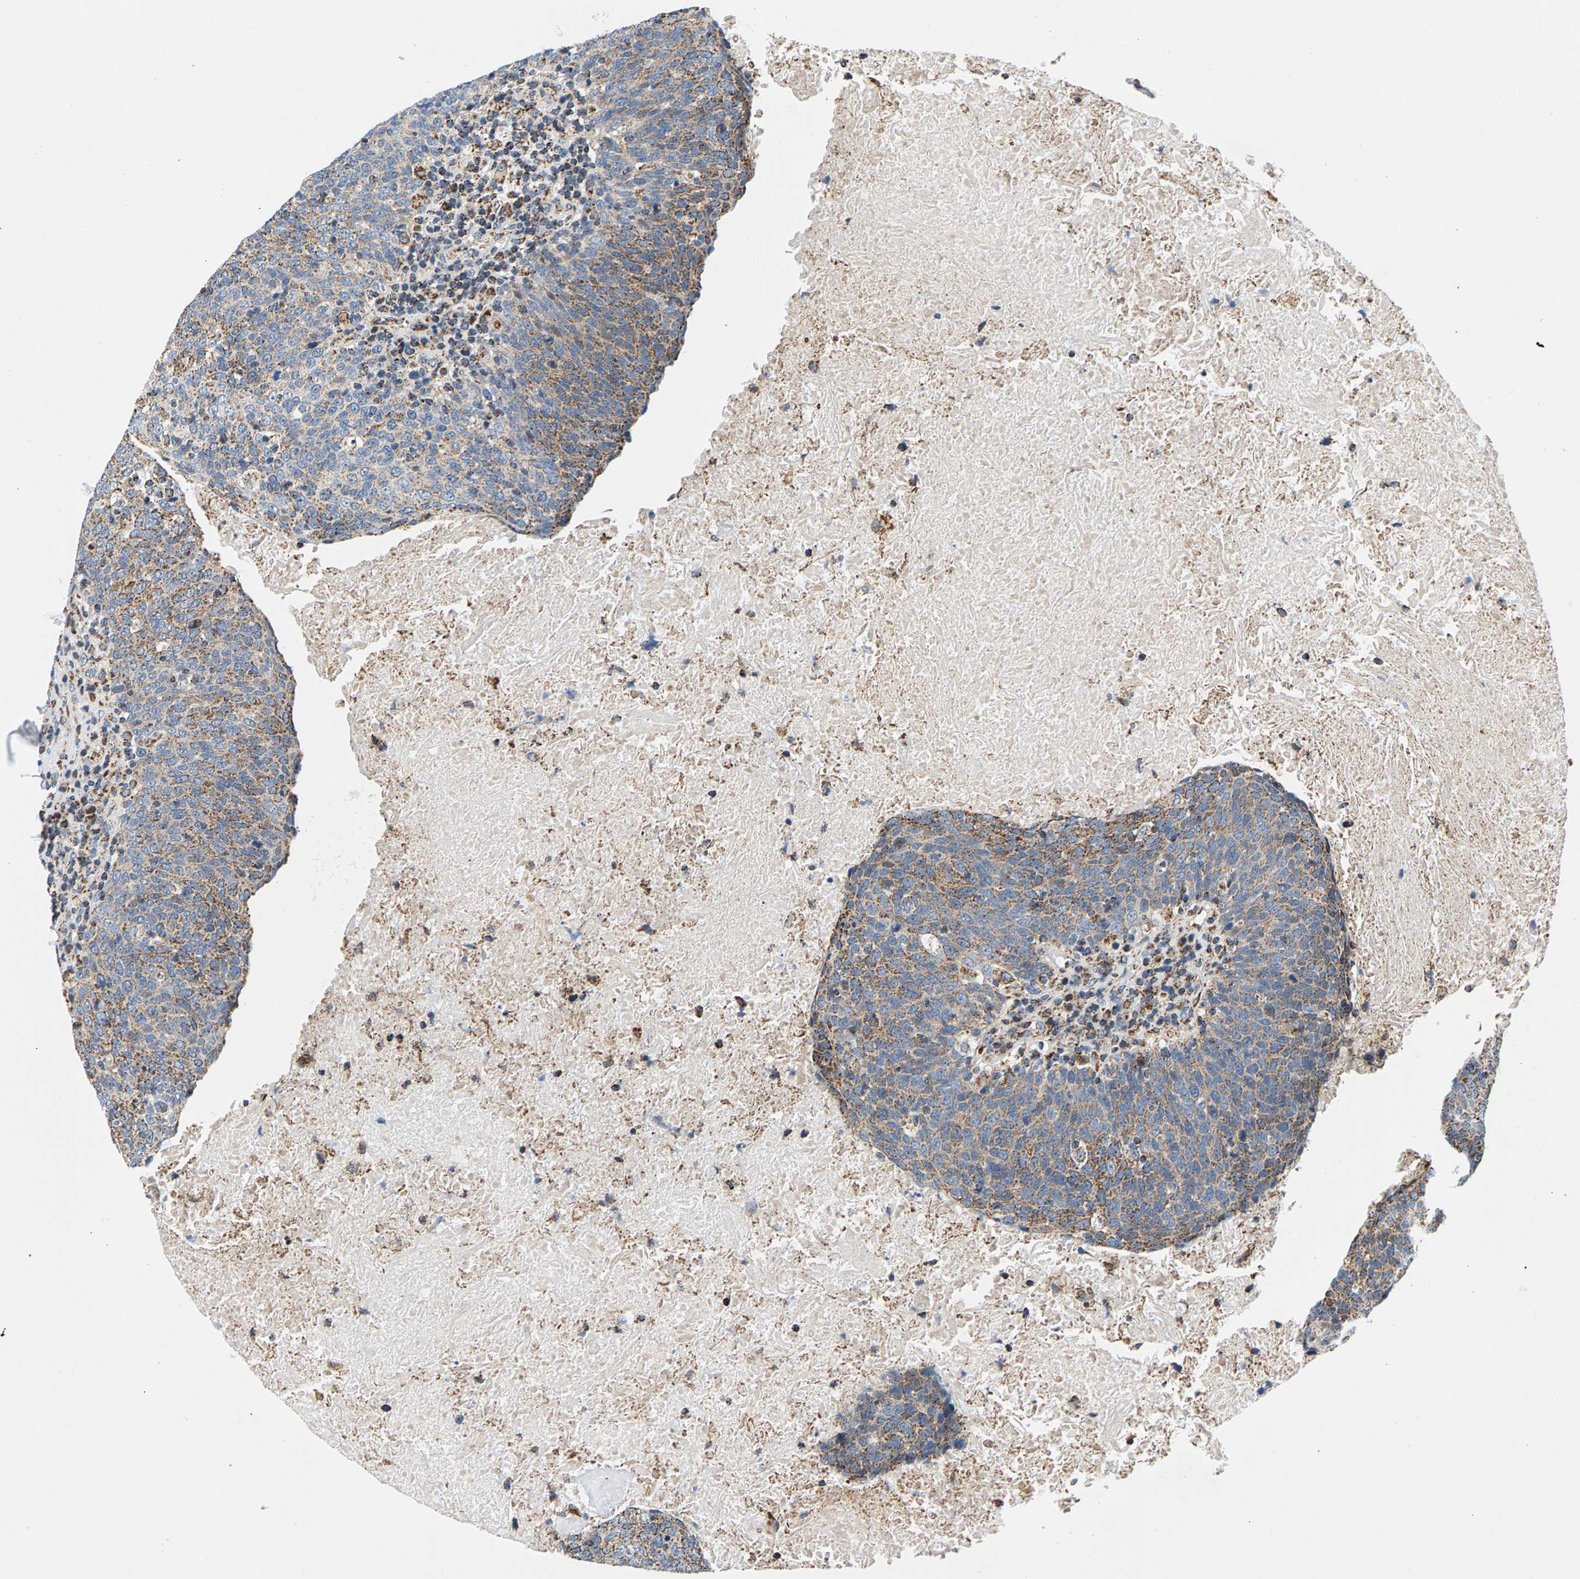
{"staining": {"intensity": "moderate", "quantity": ">75%", "location": "cytoplasmic/membranous"}, "tissue": "head and neck cancer", "cell_type": "Tumor cells", "image_type": "cancer", "snomed": [{"axis": "morphology", "description": "Squamous cell carcinoma, NOS"}, {"axis": "morphology", "description": "Squamous cell carcinoma, metastatic, NOS"}, {"axis": "topography", "description": "Lymph node"}, {"axis": "topography", "description": "Head-Neck"}], "caption": "An immunohistochemistry micrograph of tumor tissue is shown. Protein staining in brown highlights moderate cytoplasmic/membranous positivity in squamous cell carcinoma (head and neck) within tumor cells. Using DAB (brown) and hematoxylin (blue) stains, captured at high magnification using brightfield microscopy.", "gene": "PDE1A", "patient": {"sex": "male", "age": 62}}